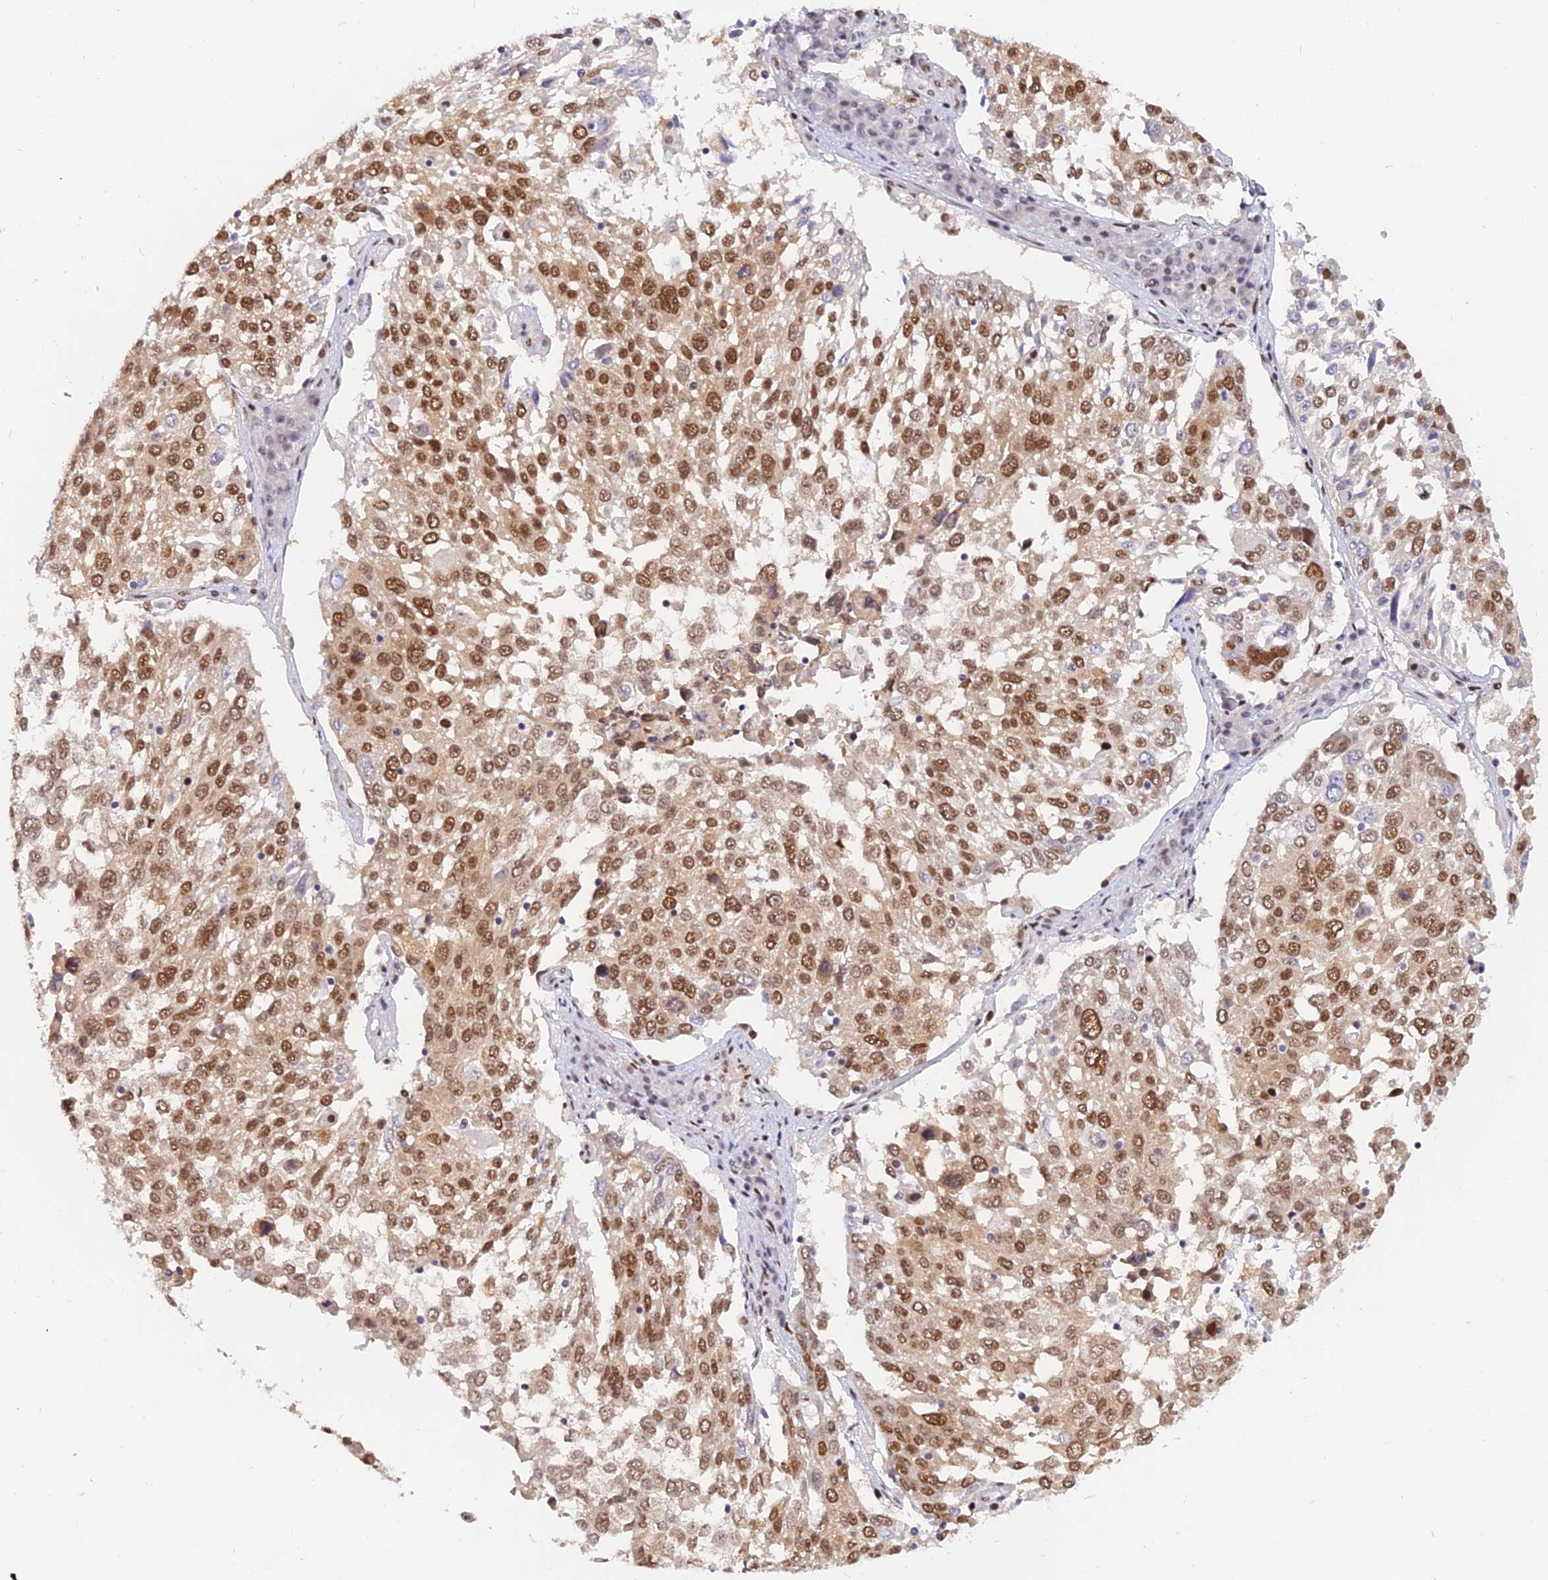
{"staining": {"intensity": "moderate", "quantity": ">75%", "location": "nuclear"}, "tissue": "lung cancer", "cell_type": "Tumor cells", "image_type": "cancer", "snomed": [{"axis": "morphology", "description": "Squamous cell carcinoma, NOS"}, {"axis": "topography", "description": "Lung"}], "caption": "Lung cancer tissue reveals moderate nuclear expression in about >75% of tumor cells, visualized by immunohistochemistry.", "gene": "DPY30", "patient": {"sex": "male", "age": 65}}